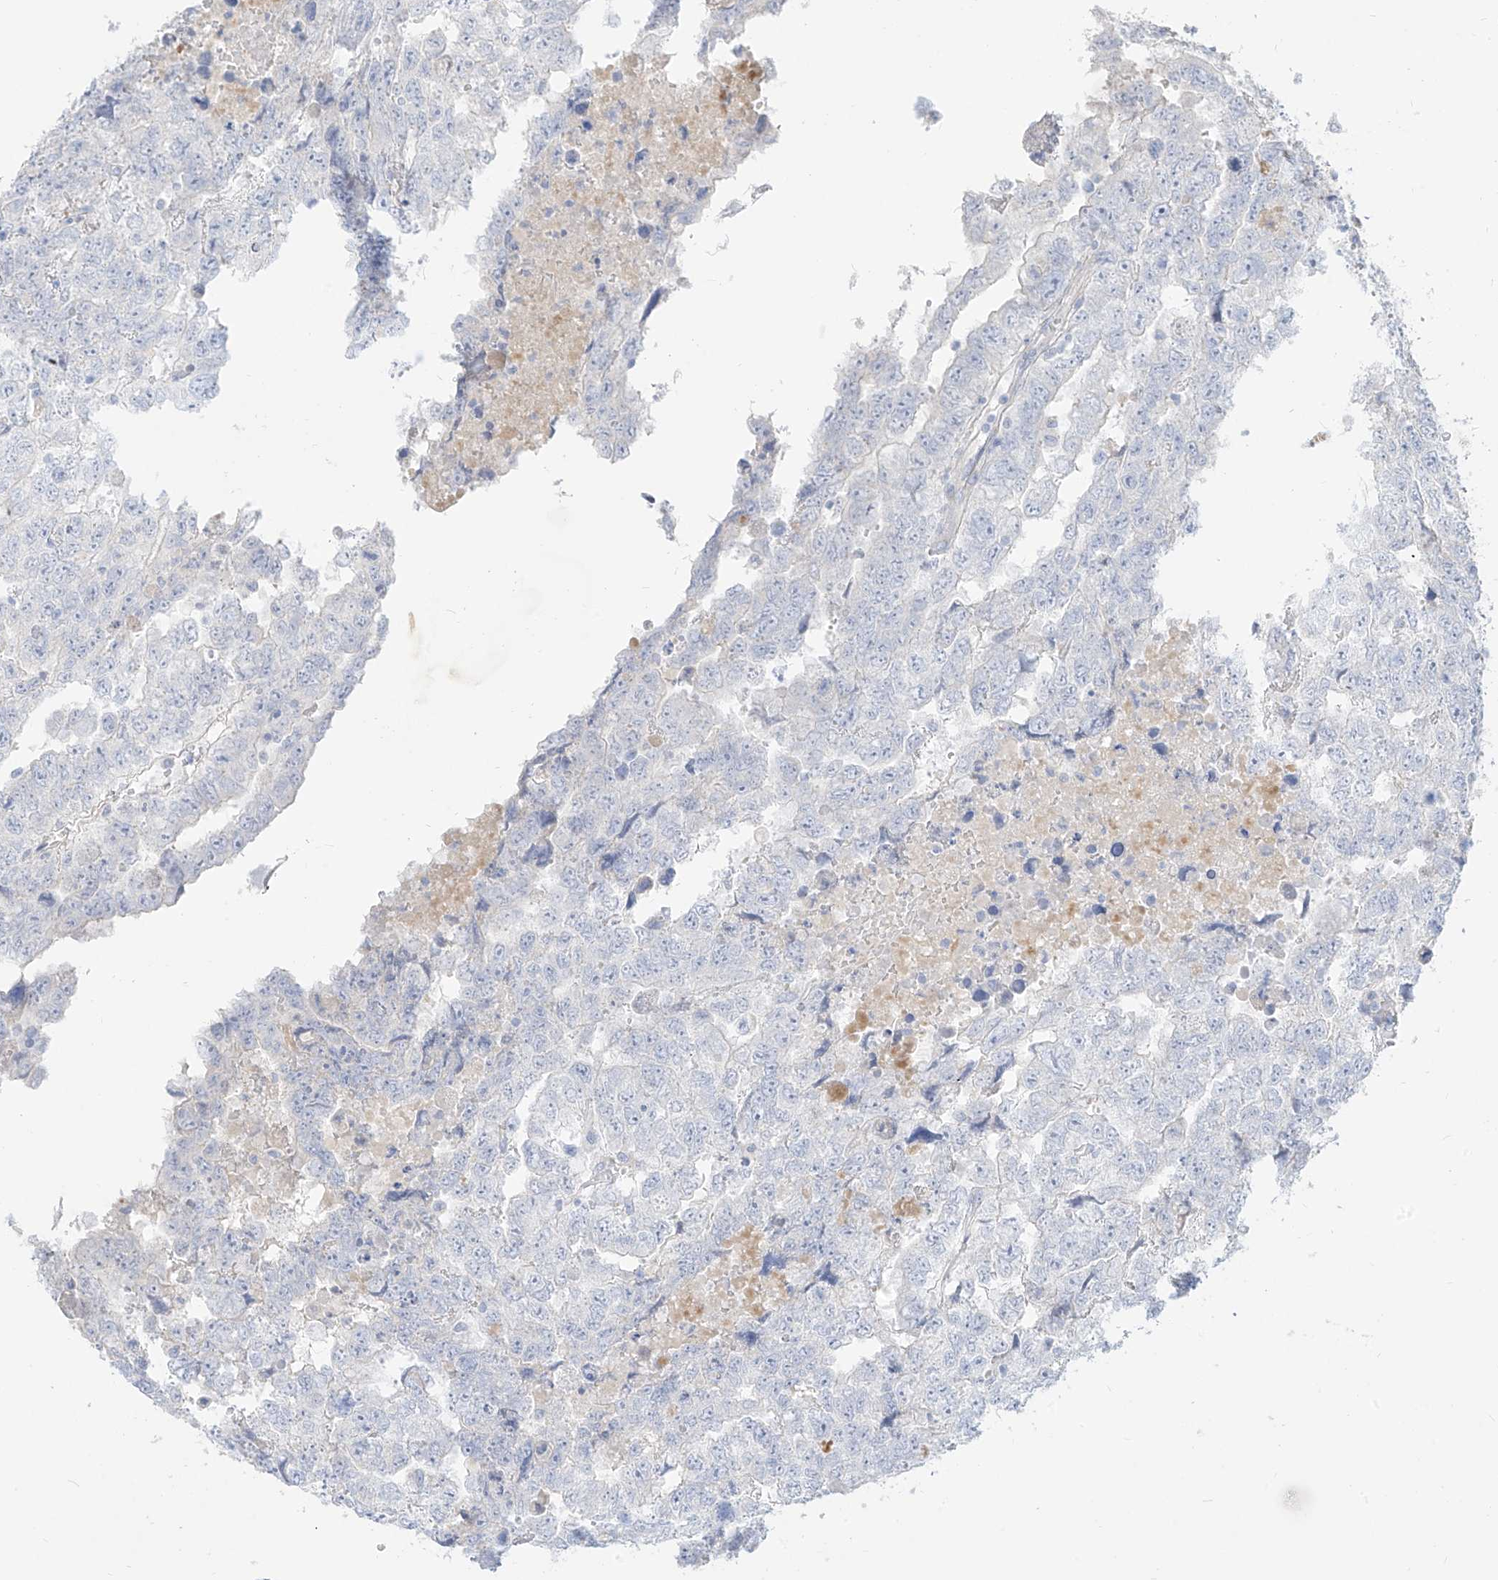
{"staining": {"intensity": "negative", "quantity": "none", "location": "none"}, "tissue": "testis cancer", "cell_type": "Tumor cells", "image_type": "cancer", "snomed": [{"axis": "morphology", "description": "Carcinoma, Embryonal, NOS"}, {"axis": "topography", "description": "Testis"}], "caption": "Testis embryonal carcinoma was stained to show a protein in brown. There is no significant positivity in tumor cells. The staining was performed using DAB to visualize the protein expression in brown, while the nuclei were stained in blue with hematoxylin (Magnification: 20x).", "gene": "ARHGEF40", "patient": {"sex": "male", "age": 36}}